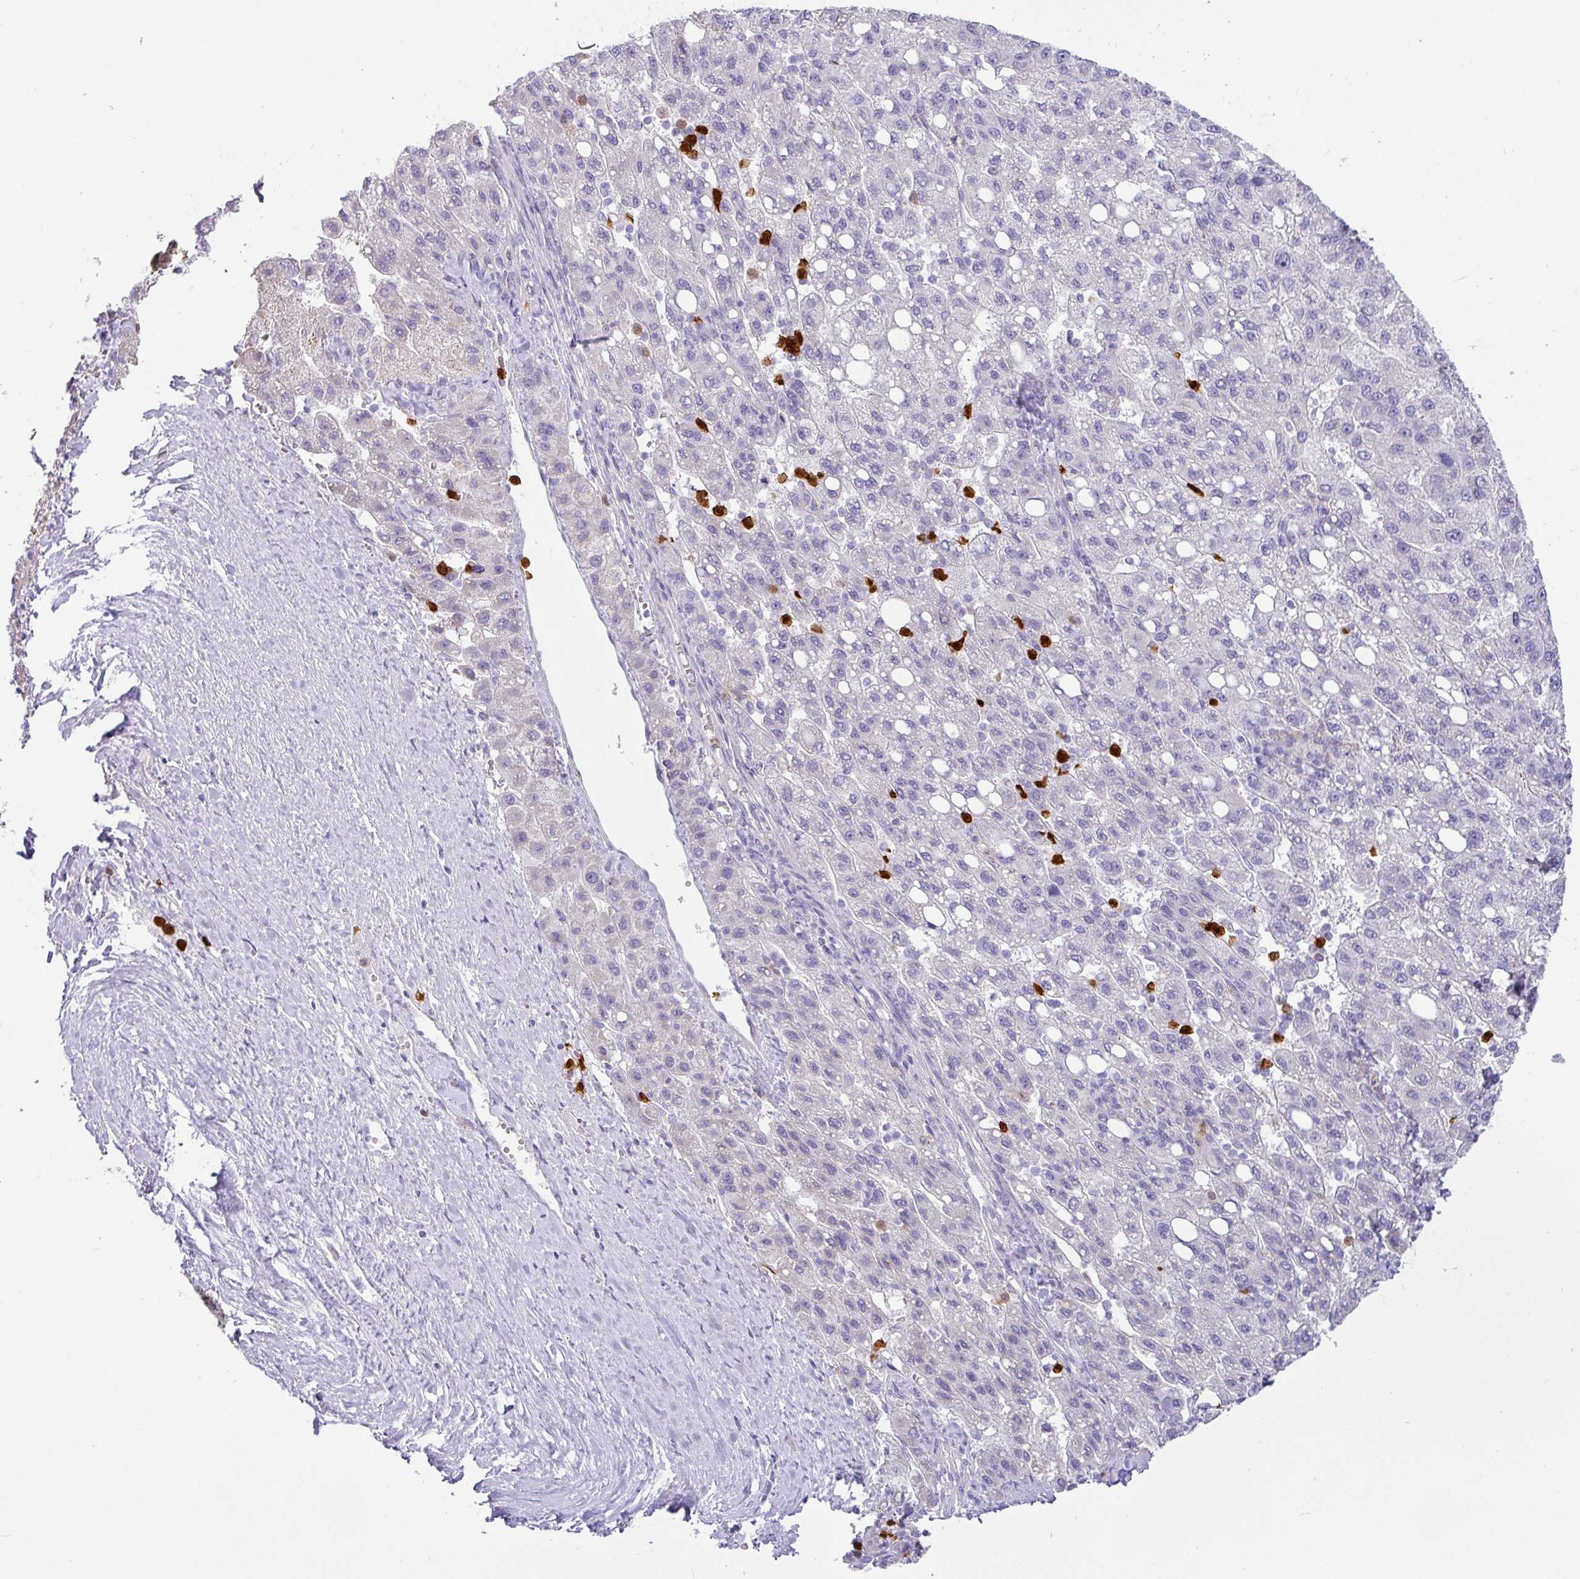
{"staining": {"intensity": "negative", "quantity": "none", "location": "none"}, "tissue": "liver cancer", "cell_type": "Tumor cells", "image_type": "cancer", "snomed": [{"axis": "morphology", "description": "Carcinoma, Hepatocellular, NOS"}, {"axis": "topography", "description": "Liver"}], "caption": "The immunohistochemistry photomicrograph has no significant positivity in tumor cells of liver hepatocellular carcinoma tissue.", "gene": "SH2D3C", "patient": {"sex": "female", "age": 82}}